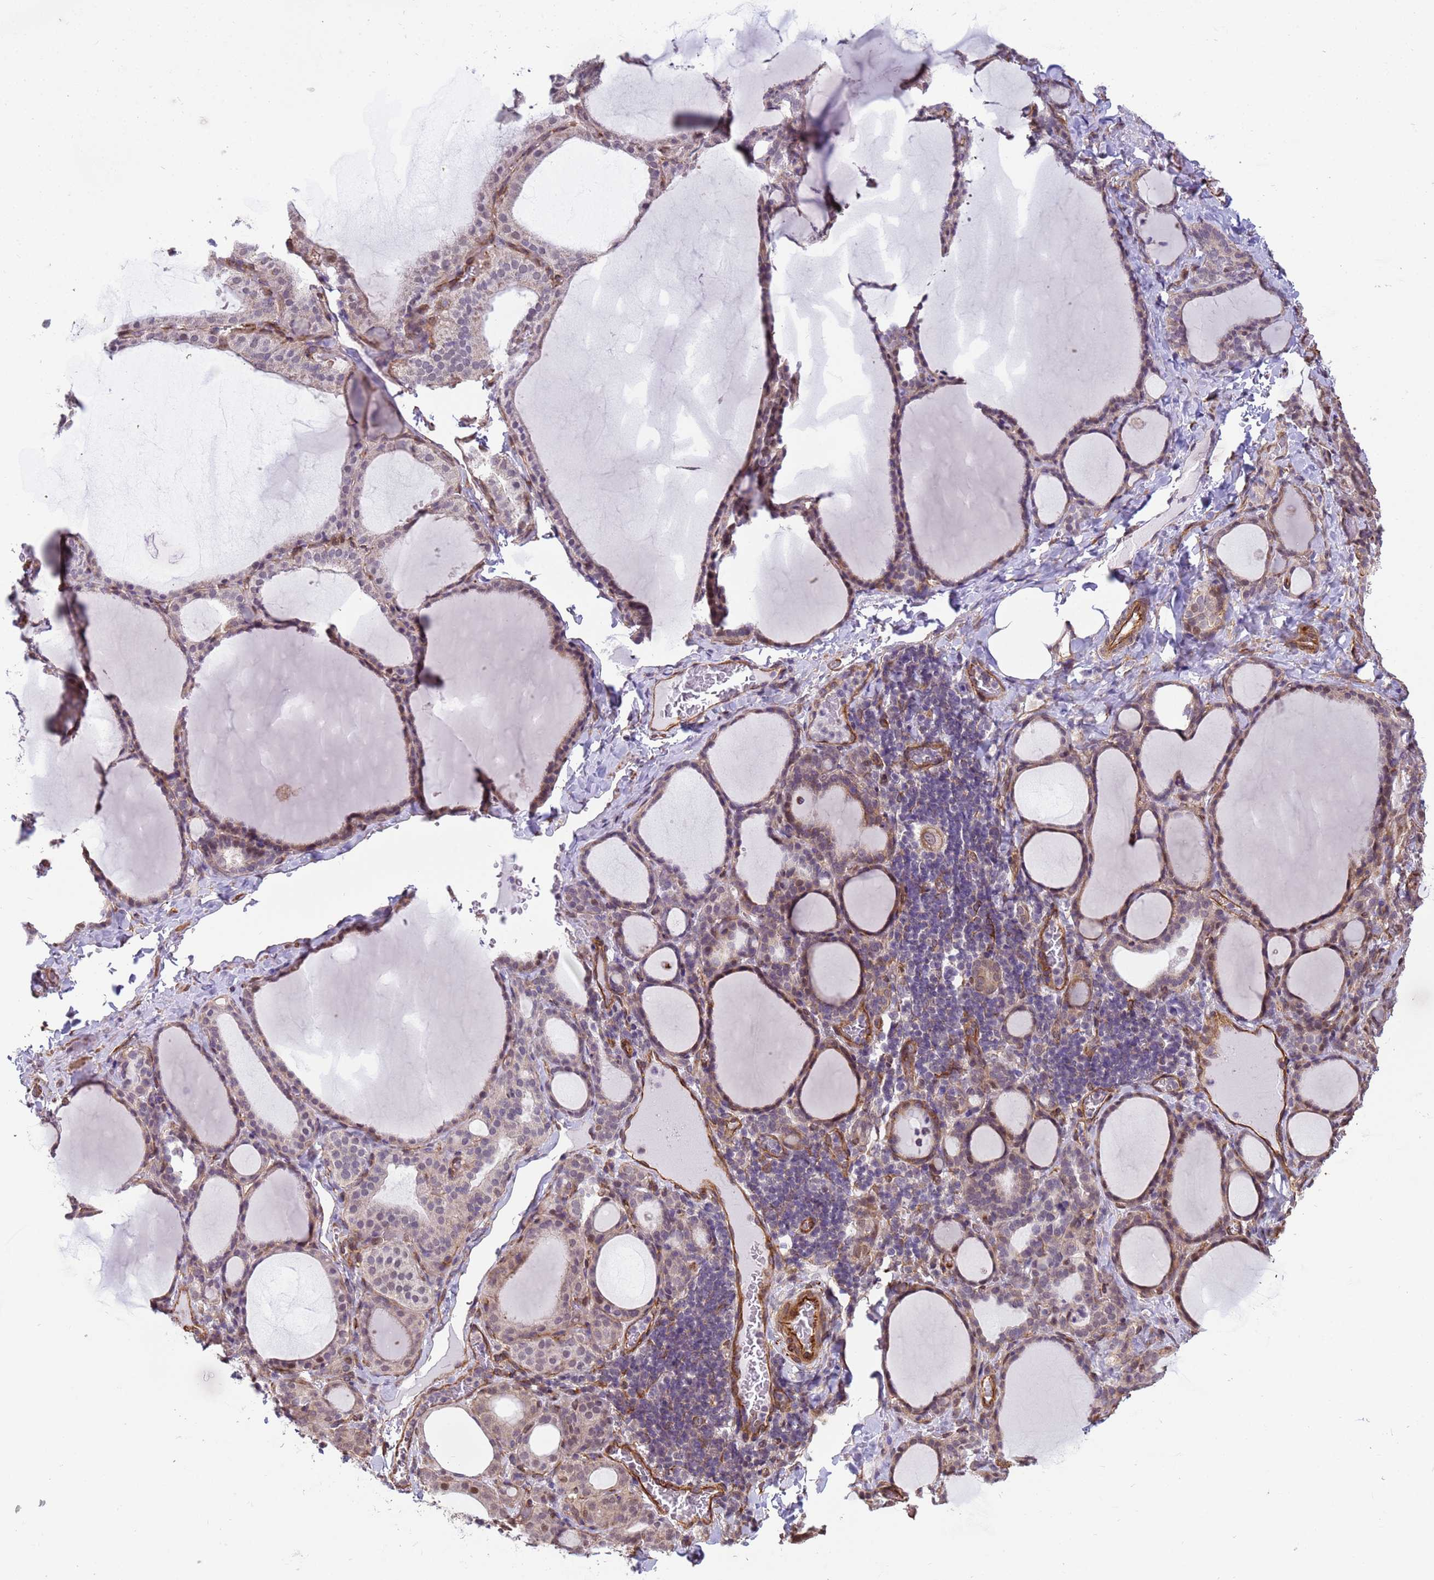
{"staining": {"intensity": "moderate", "quantity": "25%-75%", "location": "cytoplasmic/membranous"}, "tissue": "thyroid gland", "cell_type": "Glandular cells", "image_type": "normal", "snomed": [{"axis": "morphology", "description": "Normal tissue, NOS"}, {"axis": "topography", "description": "Thyroid gland"}], "caption": "Brown immunohistochemical staining in unremarkable thyroid gland exhibits moderate cytoplasmic/membranous positivity in about 25%-75% of glandular cells. The protein of interest is stained brown, and the nuclei are stained in blue (DAB IHC with brightfield microscopy, high magnification).", "gene": "ITGB4", "patient": {"sex": "female", "age": 39}}